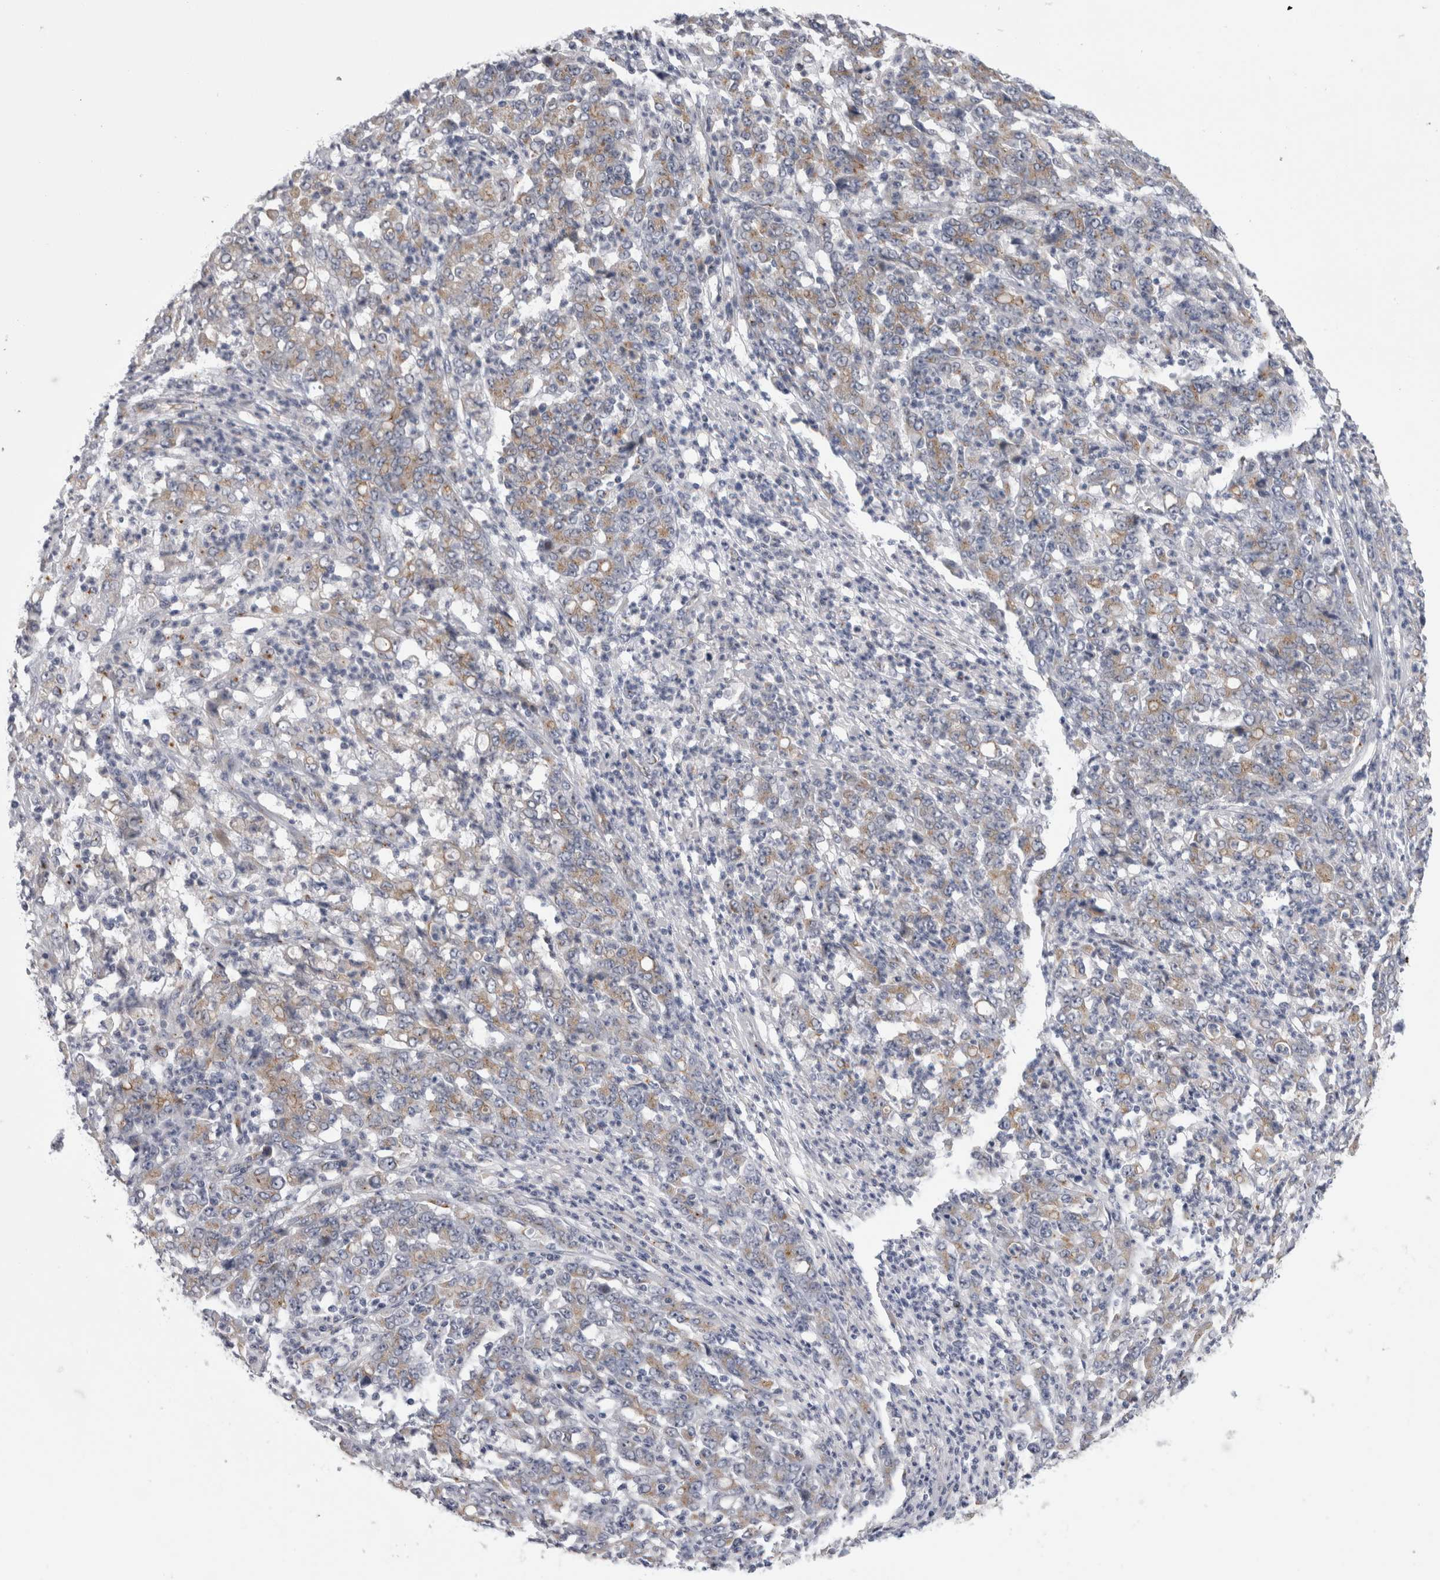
{"staining": {"intensity": "weak", "quantity": "25%-75%", "location": "cytoplasmic/membranous"}, "tissue": "stomach cancer", "cell_type": "Tumor cells", "image_type": "cancer", "snomed": [{"axis": "morphology", "description": "Adenocarcinoma, NOS"}, {"axis": "topography", "description": "Stomach, lower"}], "caption": "Human adenocarcinoma (stomach) stained for a protein (brown) shows weak cytoplasmic/membranous positive expression in about 25%-75% of tumor cells.", "gene": "AKAP9", "patient": {"sex": "female", "age": 71}}